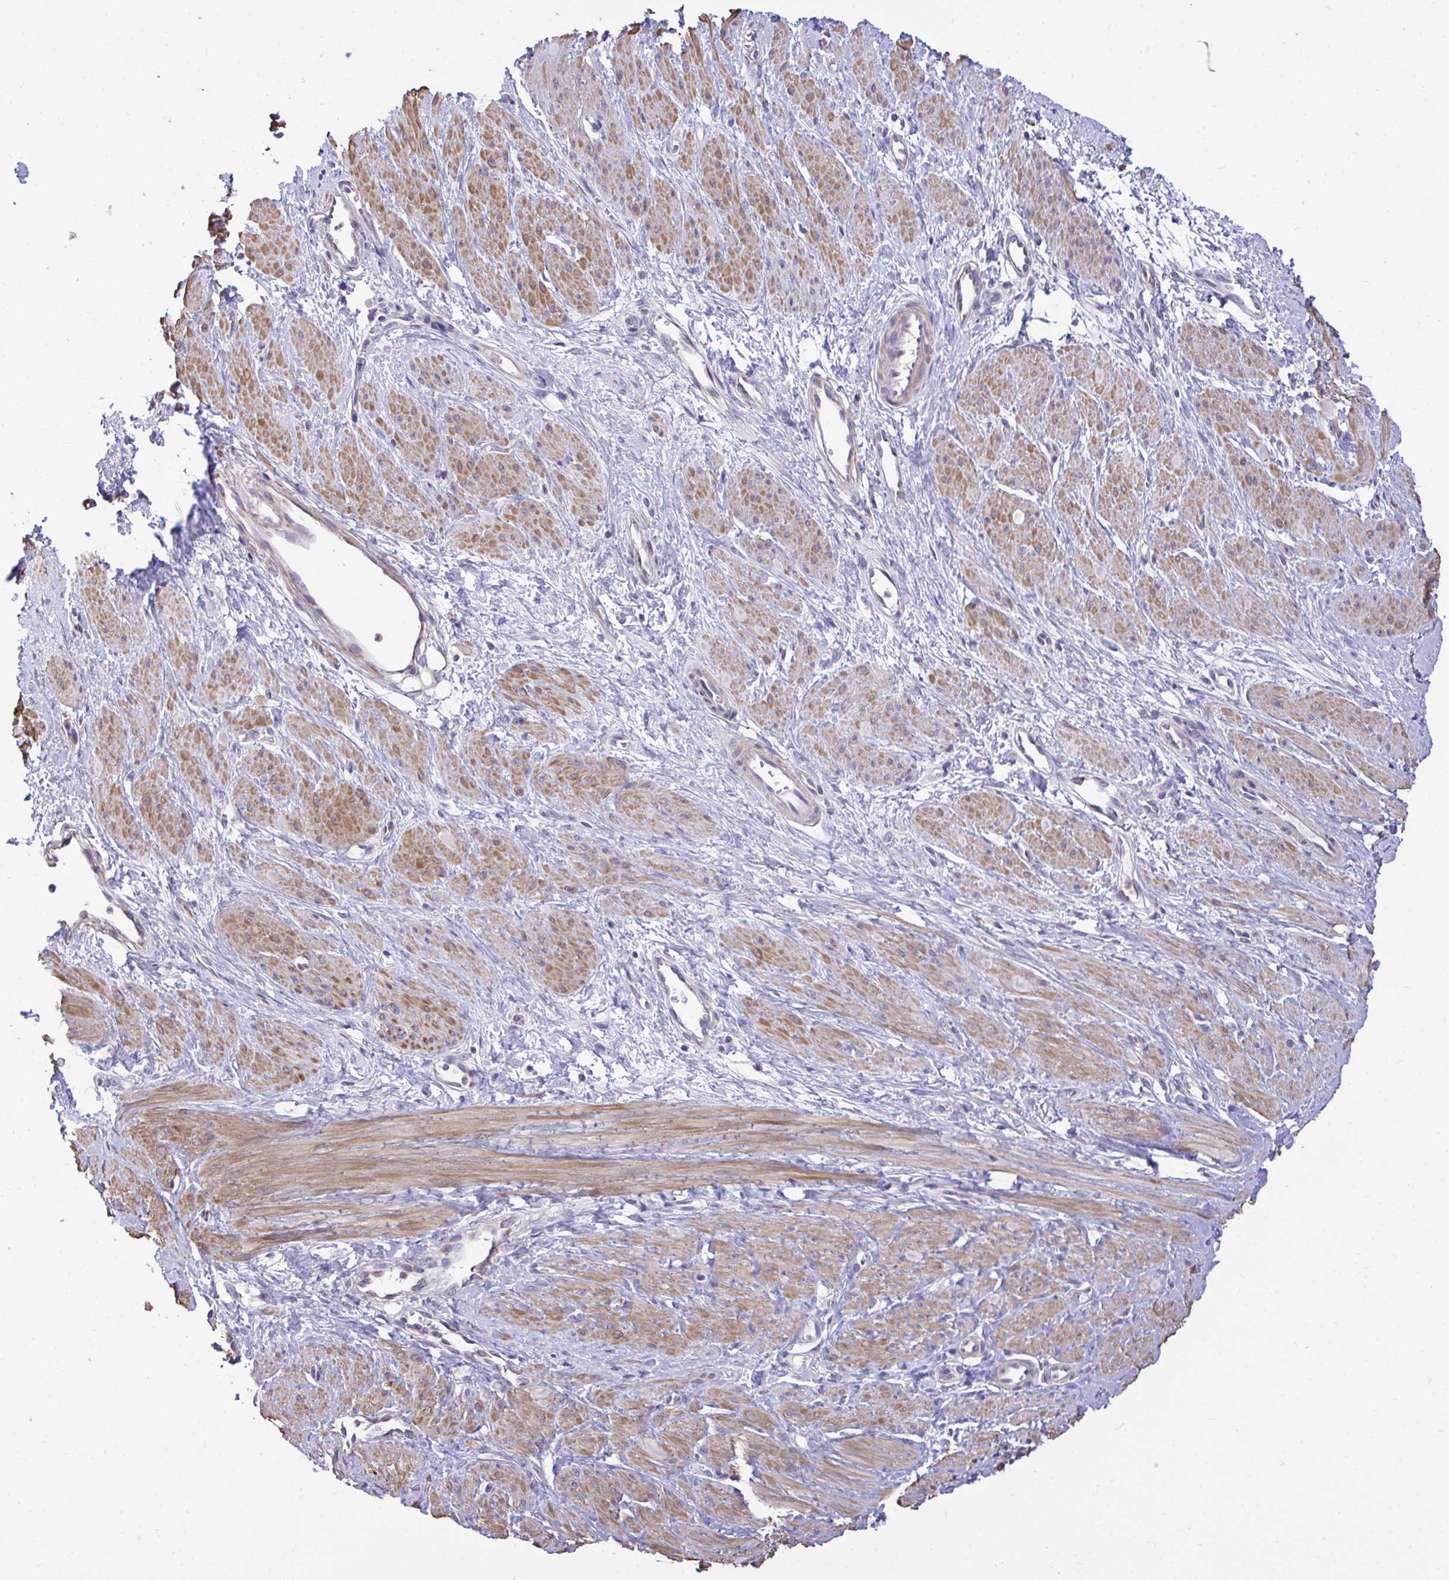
{"staining": {"intensity": "moderate", "quantity": "25%-75%", "location": "cytoplasmic/membranous"}, "tissue": "smooth muscle", "cell_type": "Smooth muscle cells", "image_type": "normal", "snomed": [{"axis": "morphology", "description": "Normal tissue, NOS"}, {"axis": "topography", "description": "Smooth muscle"}, {"axis": "topography", "description": "Uterus"}], "caption": "An image of human smooth muscle stained for a protein demonstrates moderate cytoplasmic/membranous brown staining in smooth muscle cells. (Brightfield microscopy of DAB IHC at high magnification).", "gene": "ENSG00000269547", "patient": {"sex": "female", "age": 39}}